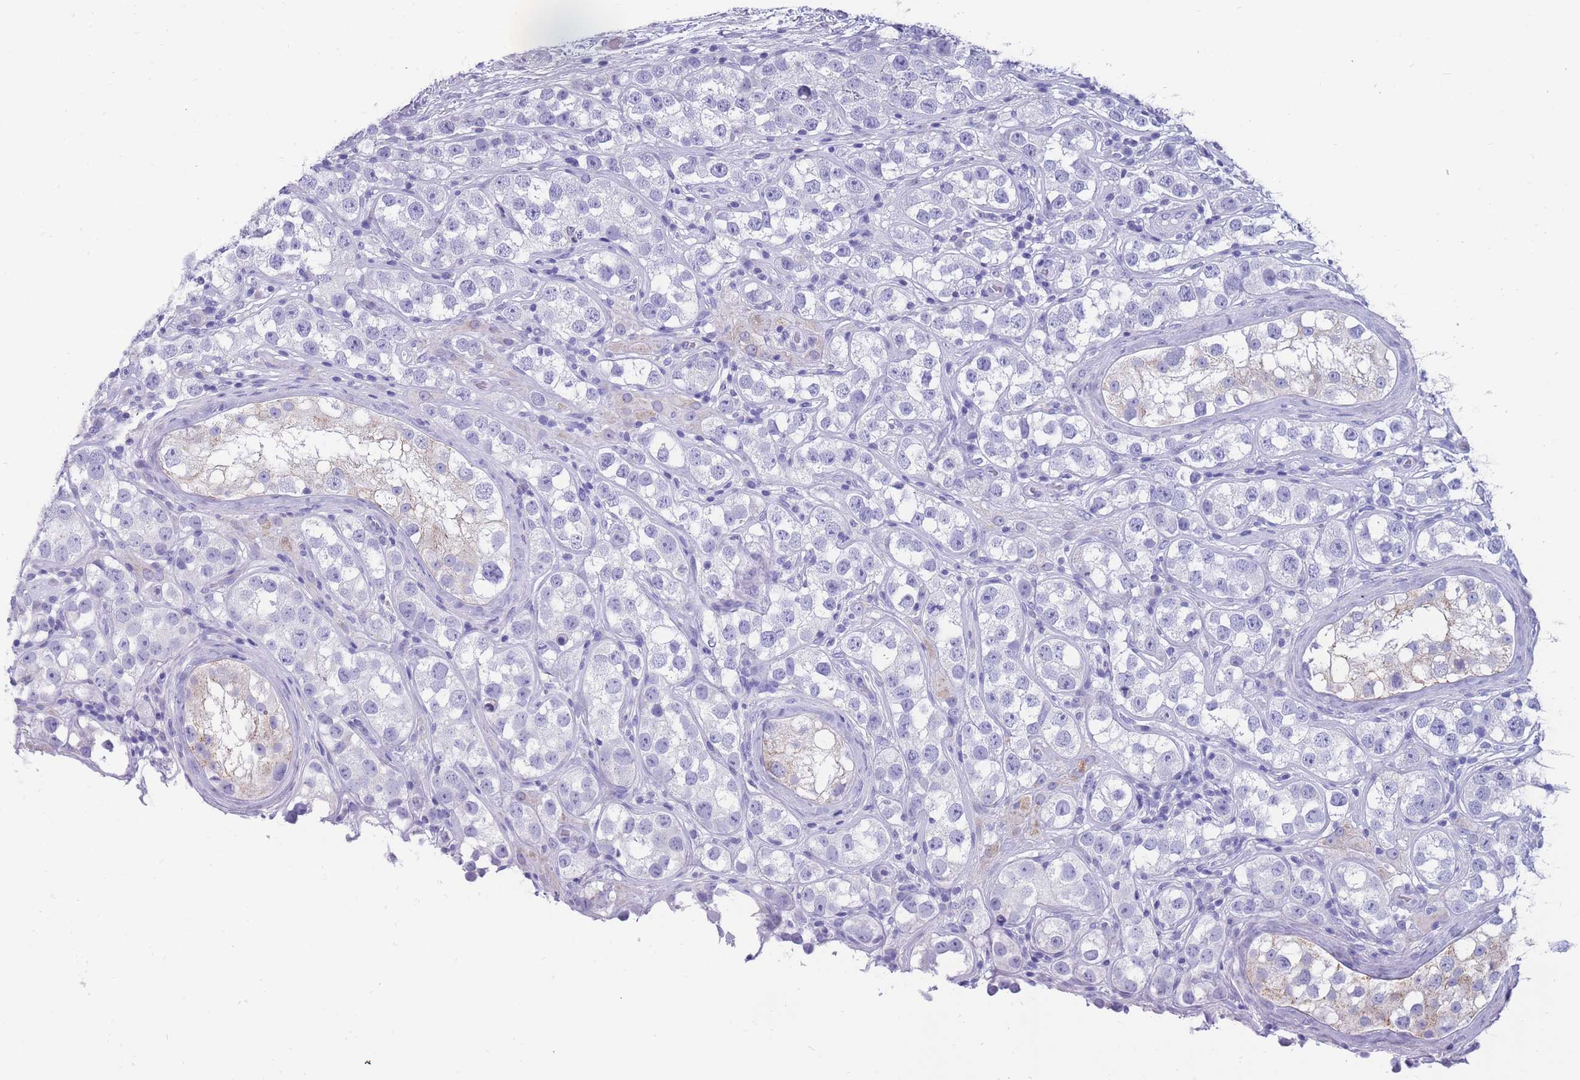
{"staining": {"intensity": "negative", "quantity": "none", "location": "none"}, "tissue": "testis cancer", "cell_type": "Tumor cells", "image_type": "cancer", "snomed": [{"axis": "morphology", "description": "Seminoma, NOS"}, {"axis": "topography", "description": "Testis"}], "caption": "Immunohistochemistry of seminoma (testis) displays no positivity in tumor cells. (DAB immunohistochemistry (IHC) with hematoxylin counter stain).", "gene": "INTS2", "patient": {"sex": "male", "age": 28}}